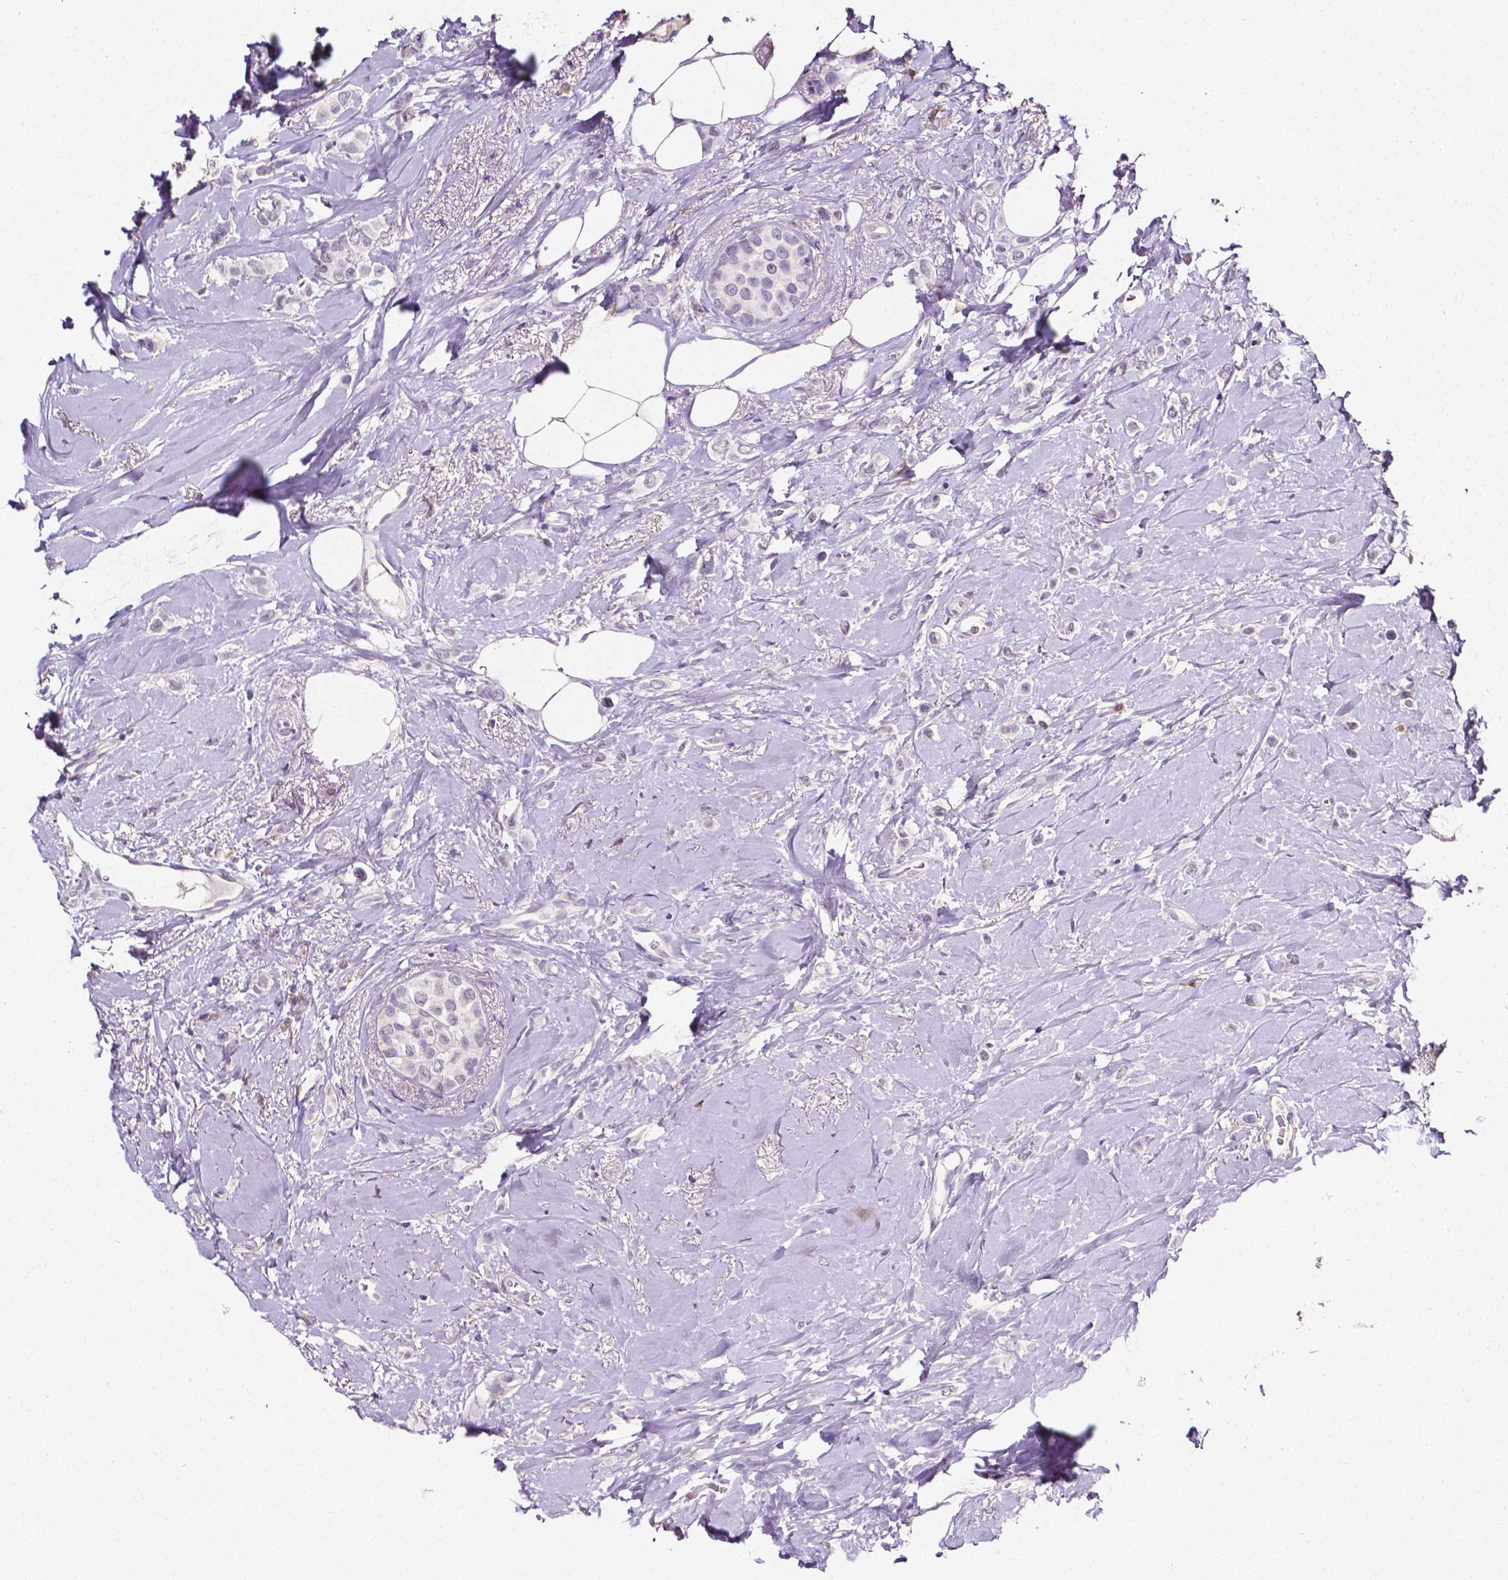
{"staining": {"intensity": "negative", "quantity": "none", "location": "none"}, "tissue": "breast cancer", "cell_type": "Tumor cells", "image_type": "cancer", "snomed": [{"axis": "morphology", "description": "Lobular carcinoma"}, {"axis": "topography", "description": "Breast"}], "caption": "Protein analysis of breast cancer reveals no significant positivity in tumor cells.", "gene": "PSAT1", "patient": {"sex": "female", "age": 66}}